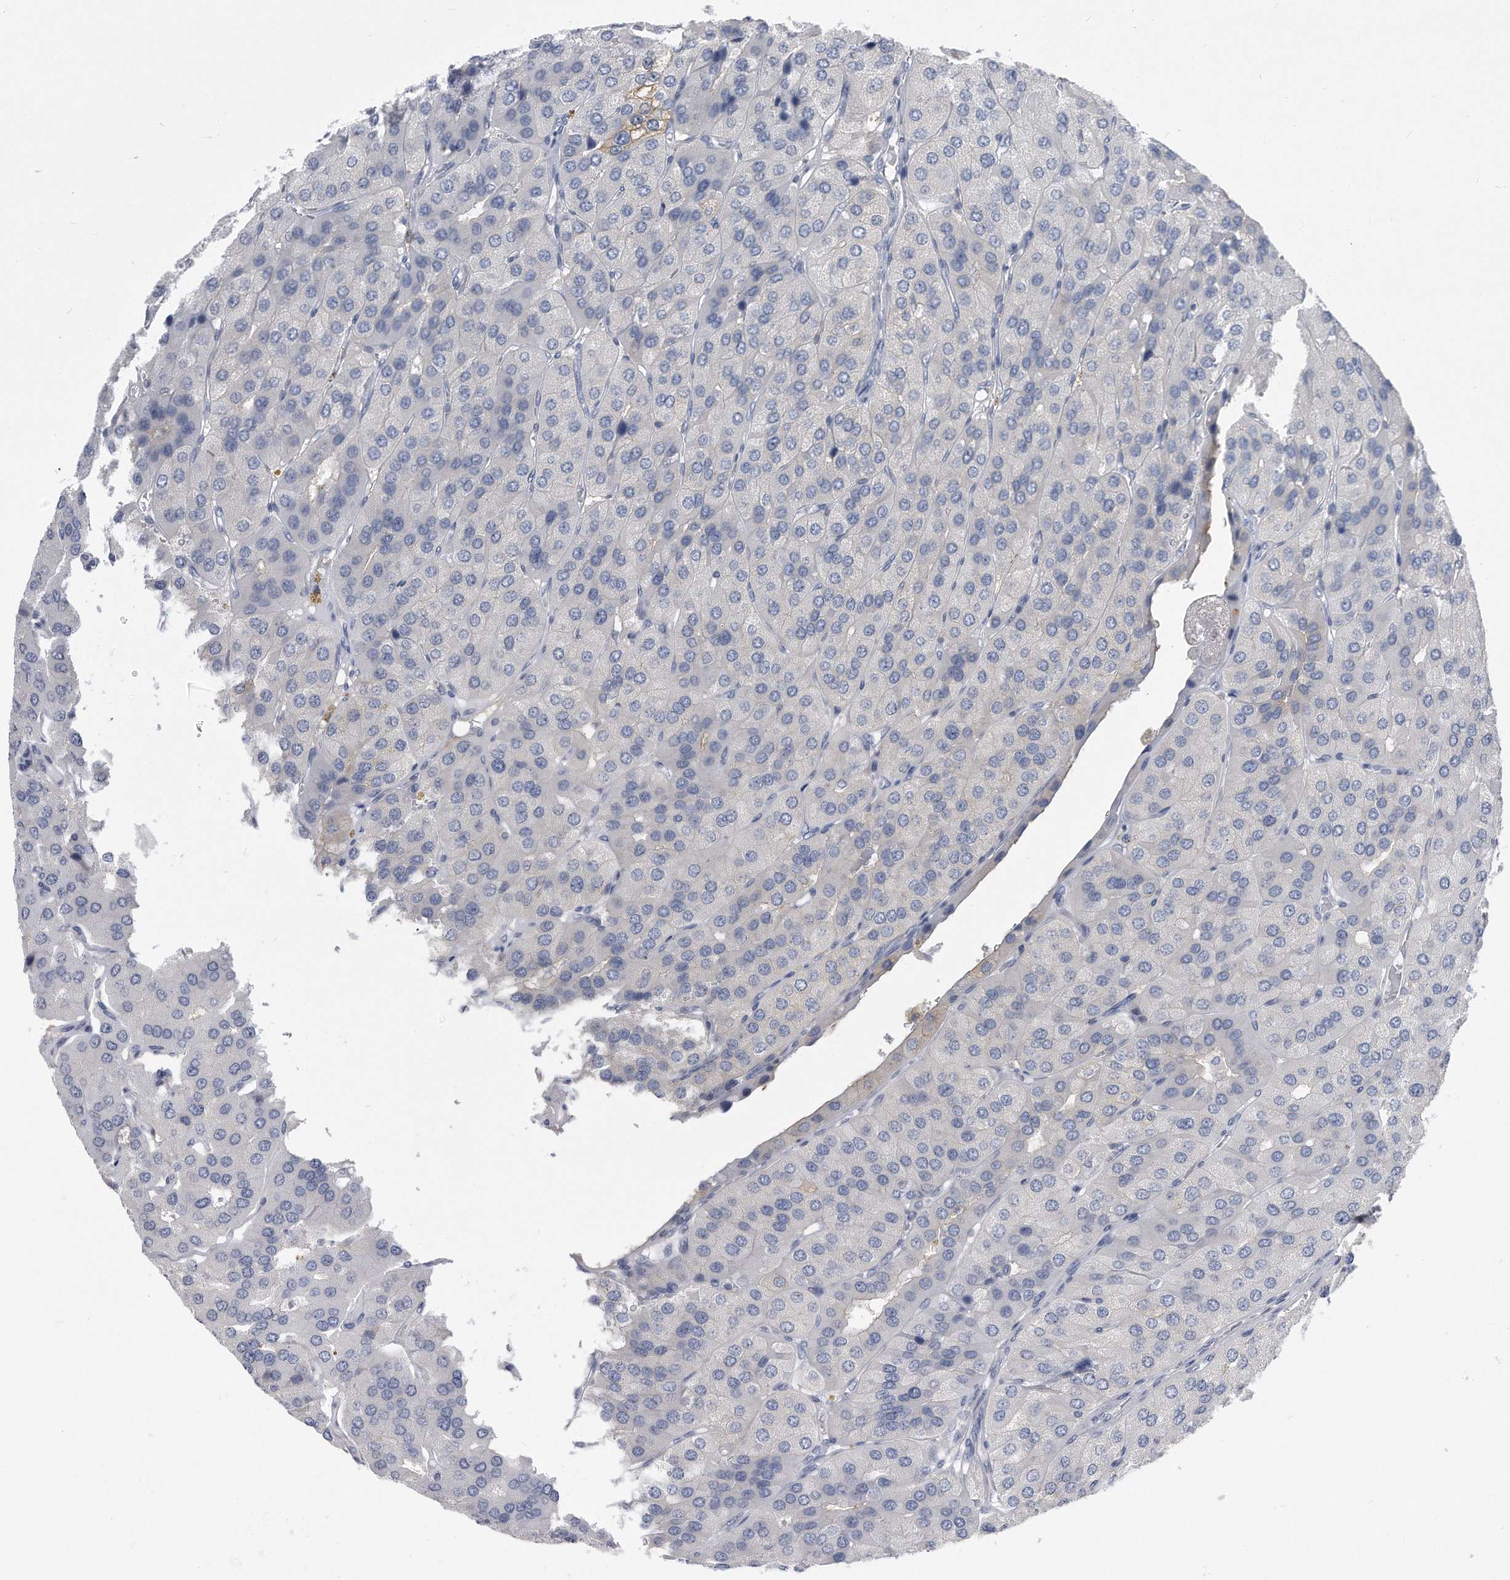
{"staining": {"intensity": "negative", "quantity": "none", "location": "none"}, "tissue": "parathyroid gland", "cell_type": "Glandular cells", "image_type": "normal", "snomed": [{"axis": "morphology", "description": "Normal tissue, NOS"}, {"axis": "morphology", "description": "Adenoma, NOS"}, {"axis": "topography", "description": "Parathyroid gland"}], "caption": "The photomicrograph exhibits no staining of glandular cells in benign parathyroid gland.", "gene": "PYGB", "patient": {"sex": "female", "age": 86}}